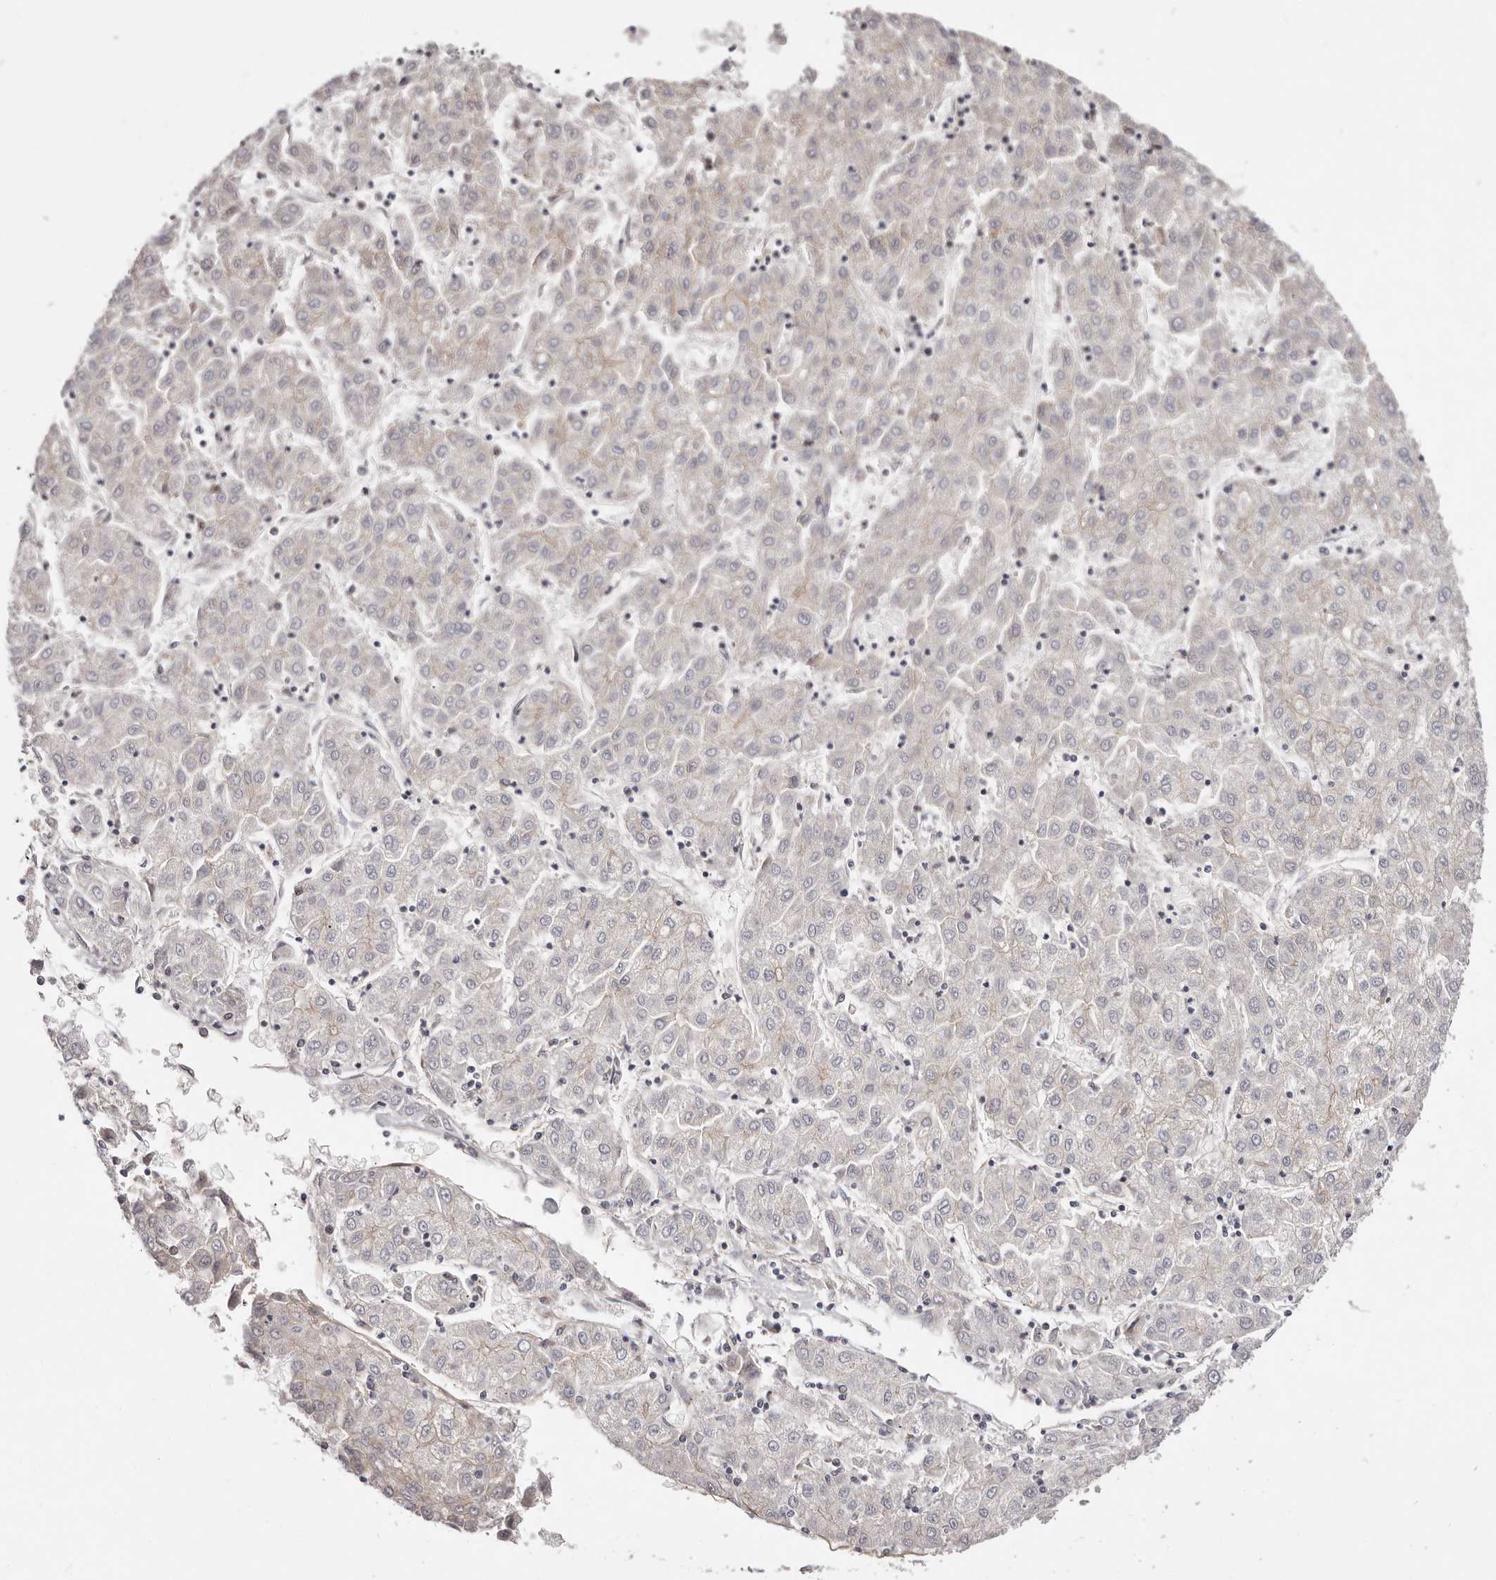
{"staining": {"intensity": "weak", "quantity": "<25%", "location": "cytoplasmic/membranous"}, "tissue": "liver cancer", "cell_type": "Tumor cells", "image_type": "cancer", "snomed": [{"axis": "morphology", "description": "Carcinoma, Hepatocellular, NOS"}, {"axis": "topography", "description": "Liver"}], "caption": "Immunohistochemistry photomicrograph of liver hepatocellular carcinoma stained for a protein (brown), which reveals no expression in tumor cells. (Brightfield microscopy of DAB IHC at high magnification).", "gene": "EPHX3", "patient": {"sex": "male", "age": 72}}